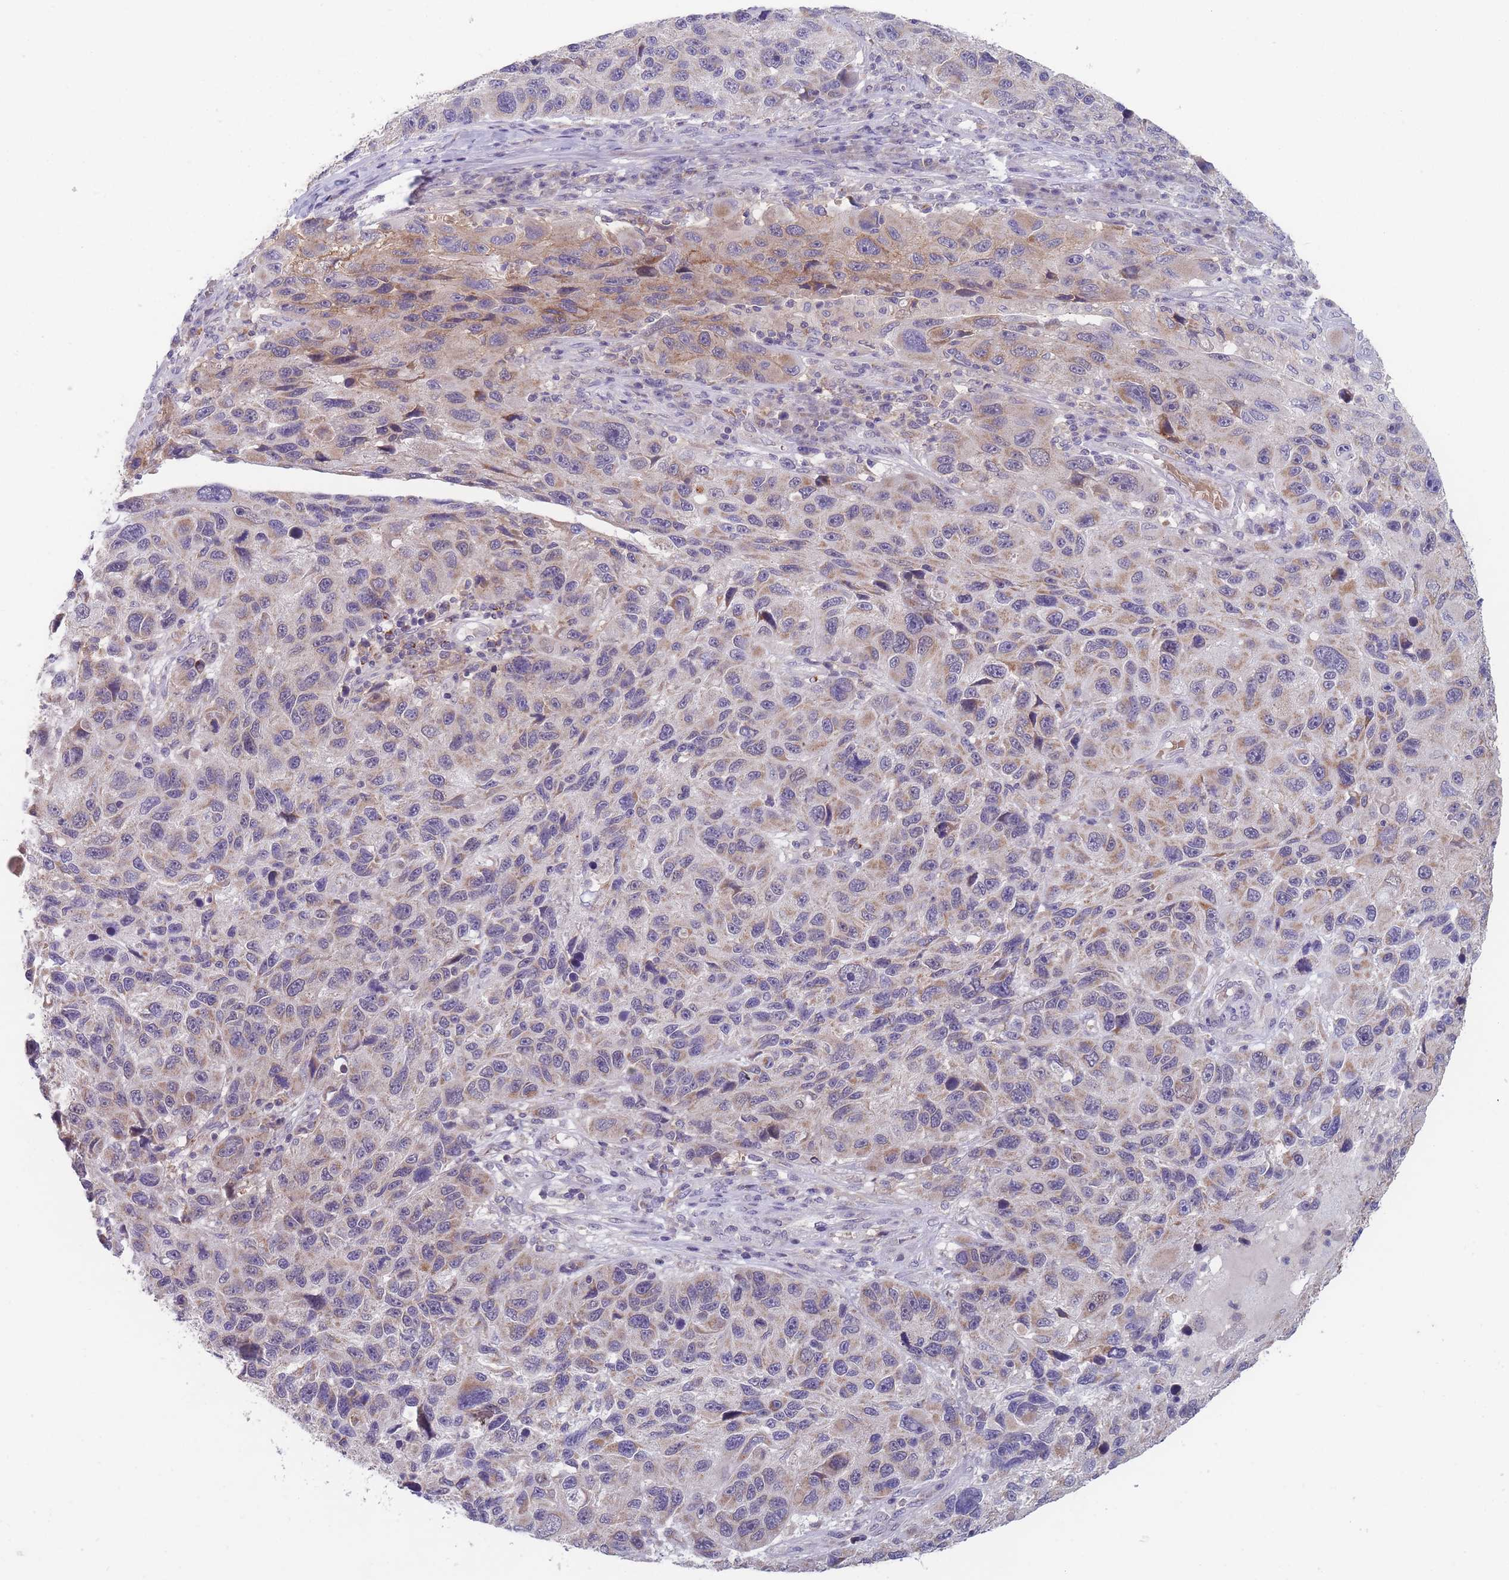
{"staining": {"intensity": "moderate", "quantity": "<25%", "location": "cytoplasmic/membranous"}, "tissue": "melanoma", "cell_type": "Tumor cells", "image_type": "cancer", "snomed": [{"axis": "morphology", "description": "Malignant melanoma, NOS"}, {"axis": "topography", "description": "Skin"}], "caption": "A brown stain labels moderate cytoplasmic/membranous expression of a protein in melanoma tumor cells. (IHC, brightfield microscopy, high magnification).", "gene": "PEX7", "patient": {"sex": "male", "age": 53}}